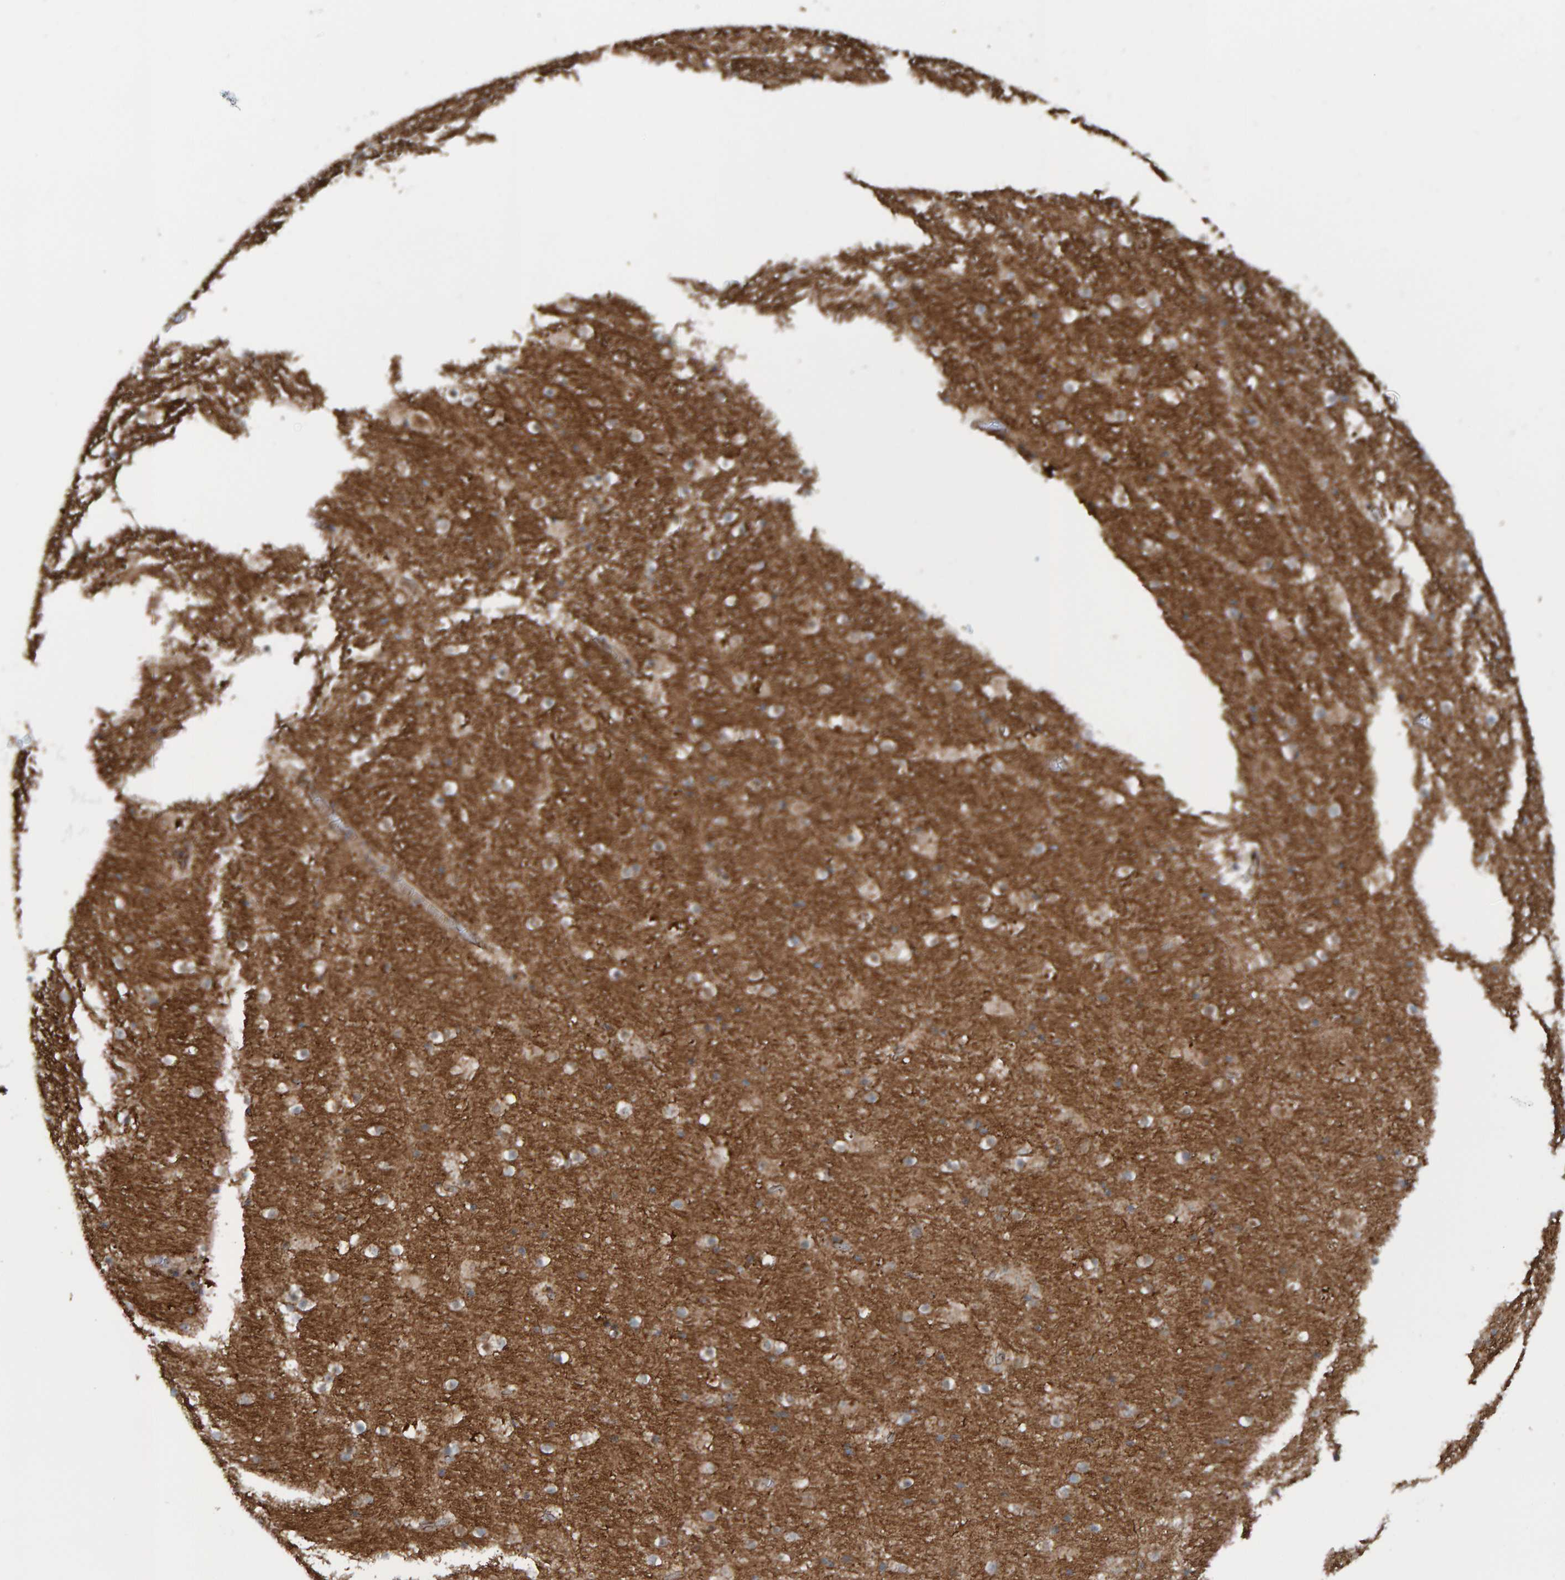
{"staining": {"intensity": "weak", "quantity": "25%-75%", "location": "cytoplasmic/membranous"}, "tissue": "hippocampus", "cell_type": "Glial cells", "image_type": "normal", "snomed": [{"axis": "morphology", "description": "Normal tissue, NOS"}, {"axis": "topography", "description": "Hippocampus"}], "caption": "Weak cytoplasmic/membranous expression for a protein is appreciated in approximately 25%-75% of glial cells of unremarkable hippocampus using immunohistochemistry.", "gene": "CUEDC1", "patient": {"sex": "male", "age": 45}}